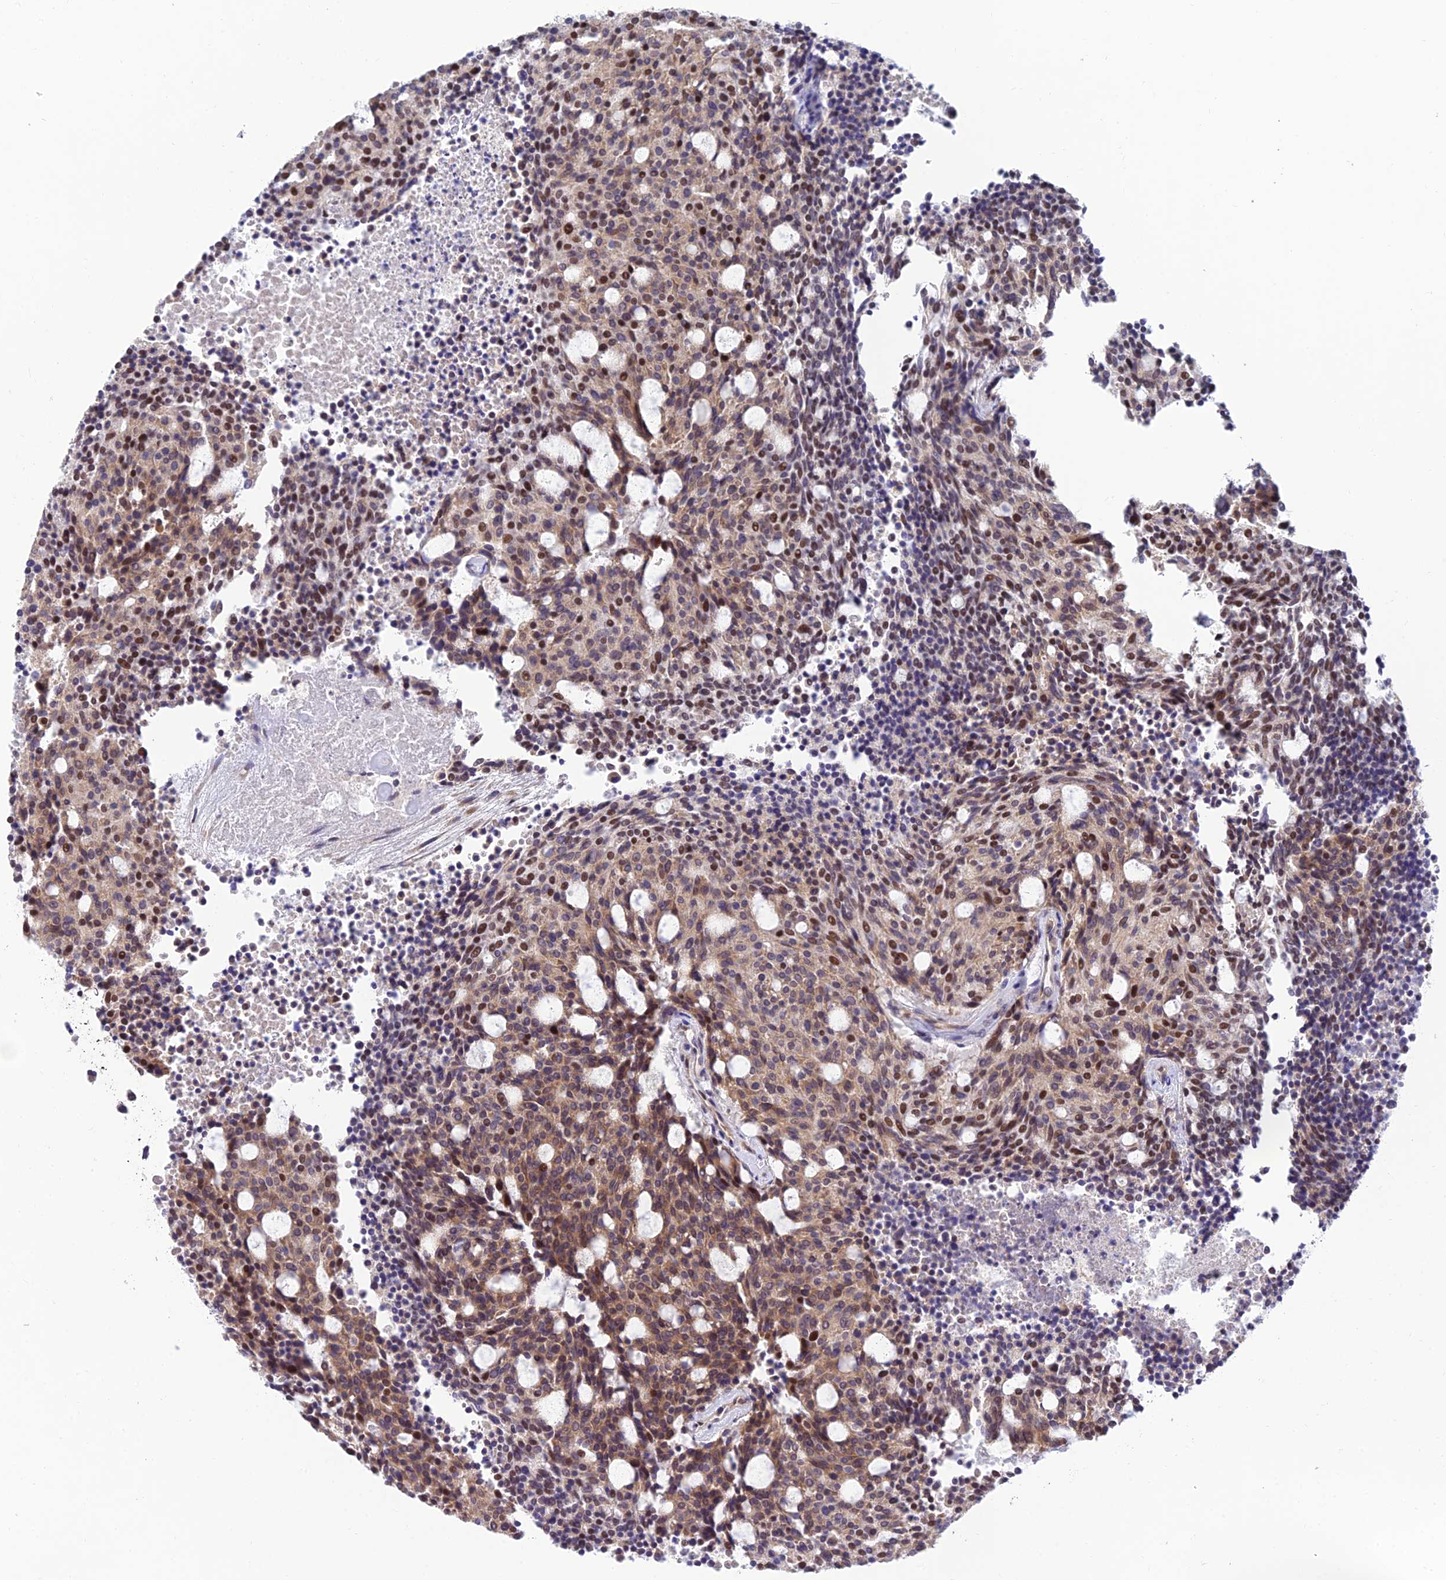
{"staining": {"intensity": "moderate", "quantity": ">75%", "location": "cytoplasmic/membranous,nuclear"}, "tissue": "carcinoid", "cell_type": "Tumor cells", "image_type": "cancer", "snomed": [{"axis": "morphology", "description": "Carcinoid, malignant, NOS"}, {"axis": "topography", "description": "Pancreas"}], "caption": "Protein staining of malignant carcinoid tissue reveals moderate cytoplasmic/membranous and nuclear staining in approximately >75% of tumor cells. (IHC, brightfield microscopy, high magnification).", "gene": "C2orf49", "patient": {"sex": "female", "age": 54}}